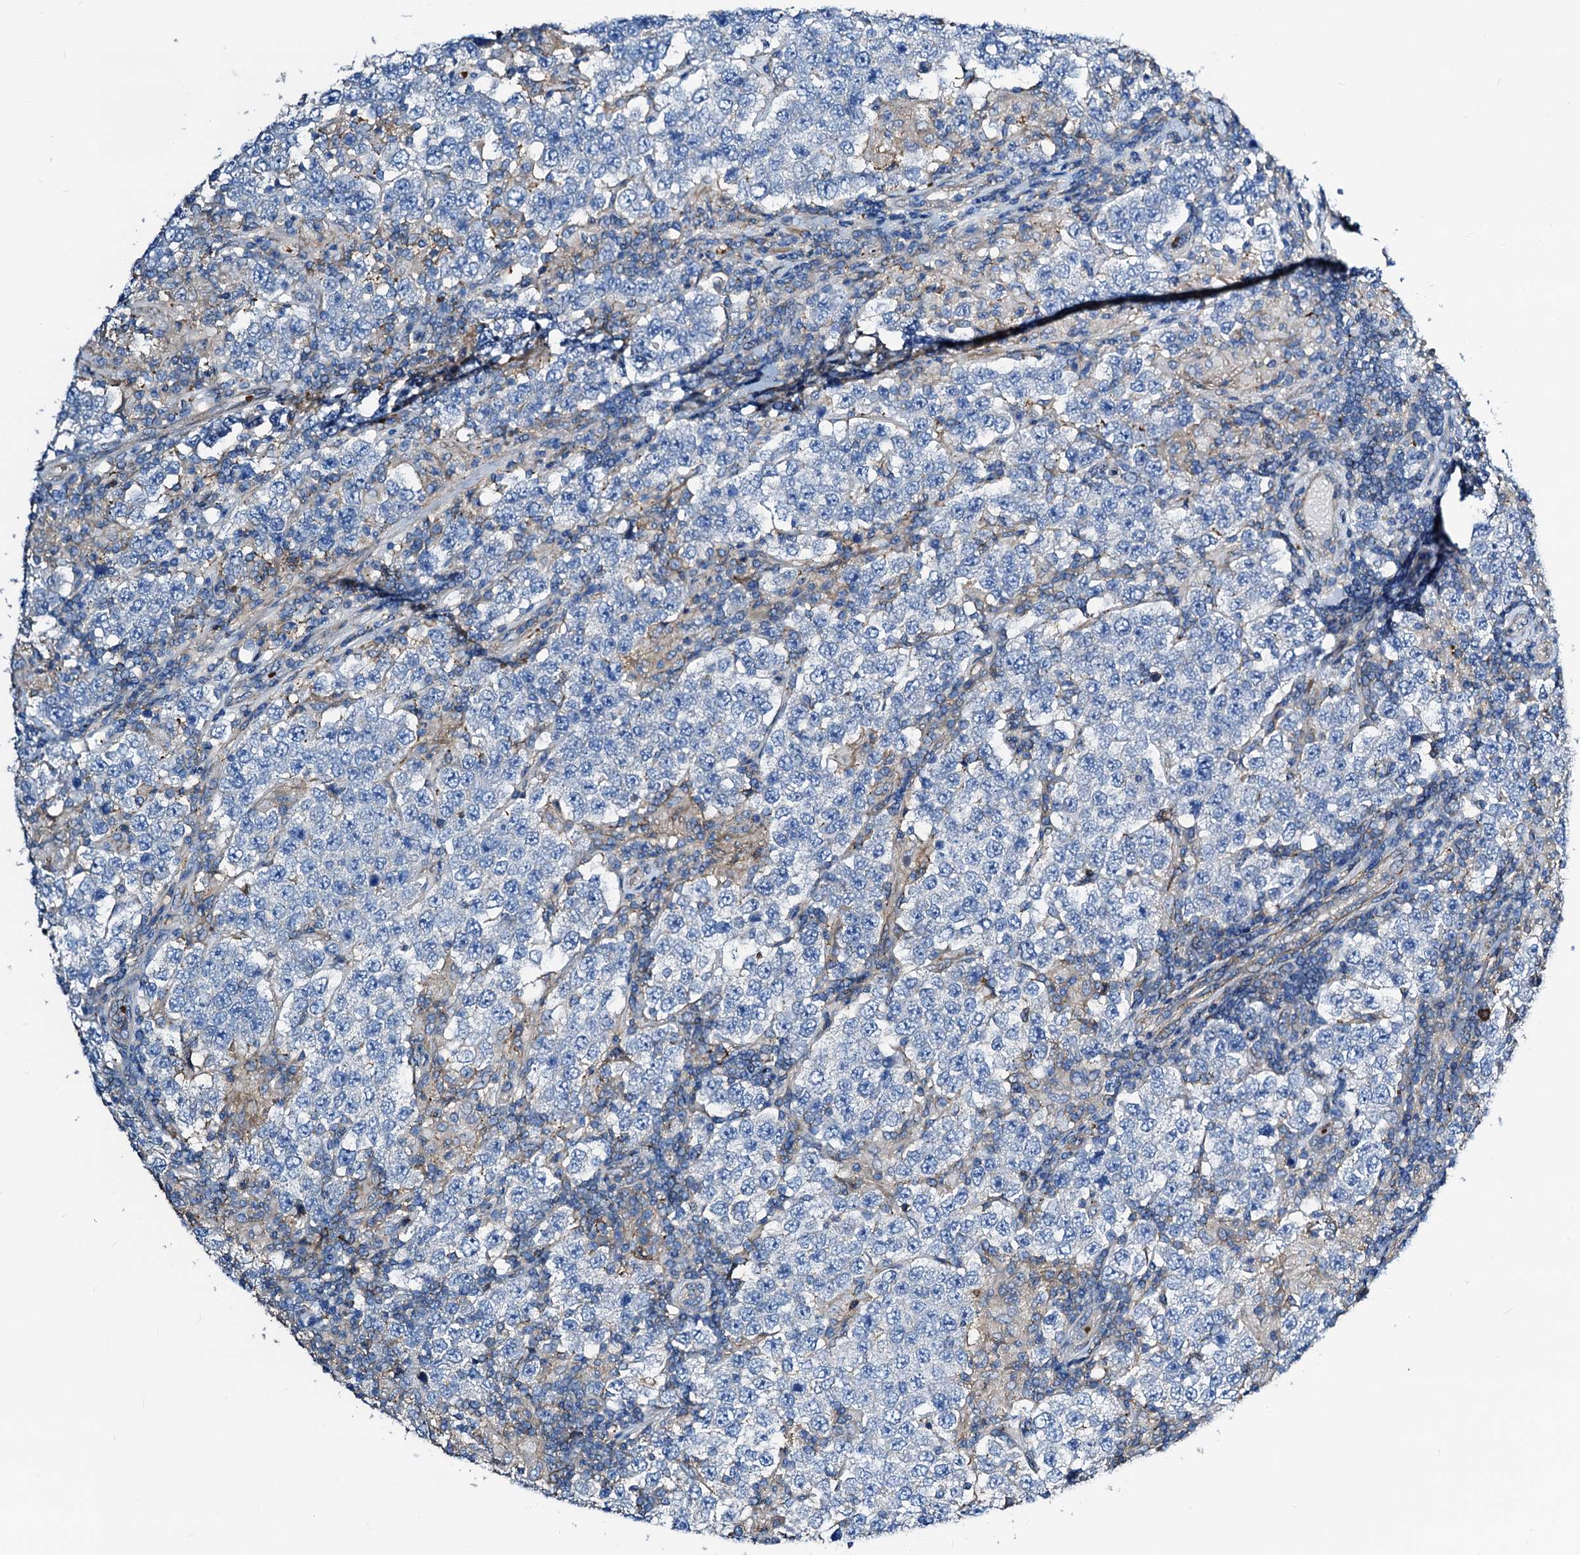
{"staining": {"intensity": "negative", "quantity": "none", "location": "none"}, "tissue": "testis cancer", "cell_type": "Tumor cells", "image_type": "cancer", "snomed": [{"axis": "morphology", "description": "Normal tissue, NOS"}, {"axis": "morphology", "description": "Urothelial carcinoma, High grade"}, {"axis": "morphology", "description": "Seminoma, NOS"}, {"axis": "morphology", "description": "Carcinoma, Embryonal, NOS"}, {"axis": "topography", "description": "Urinary bladder"}, {"axis": "topography", "description": "Testis"}], "caption": "Testis cancer was stained to show a protein in brown. There is no significant staining in tumor cells. (DAB (3,3'-diaminobenzidine) immunohistochemistry with hematoxylin counter stain).", "gene": "GCOM1", "patient": {"sex": "male", "age": 41}}